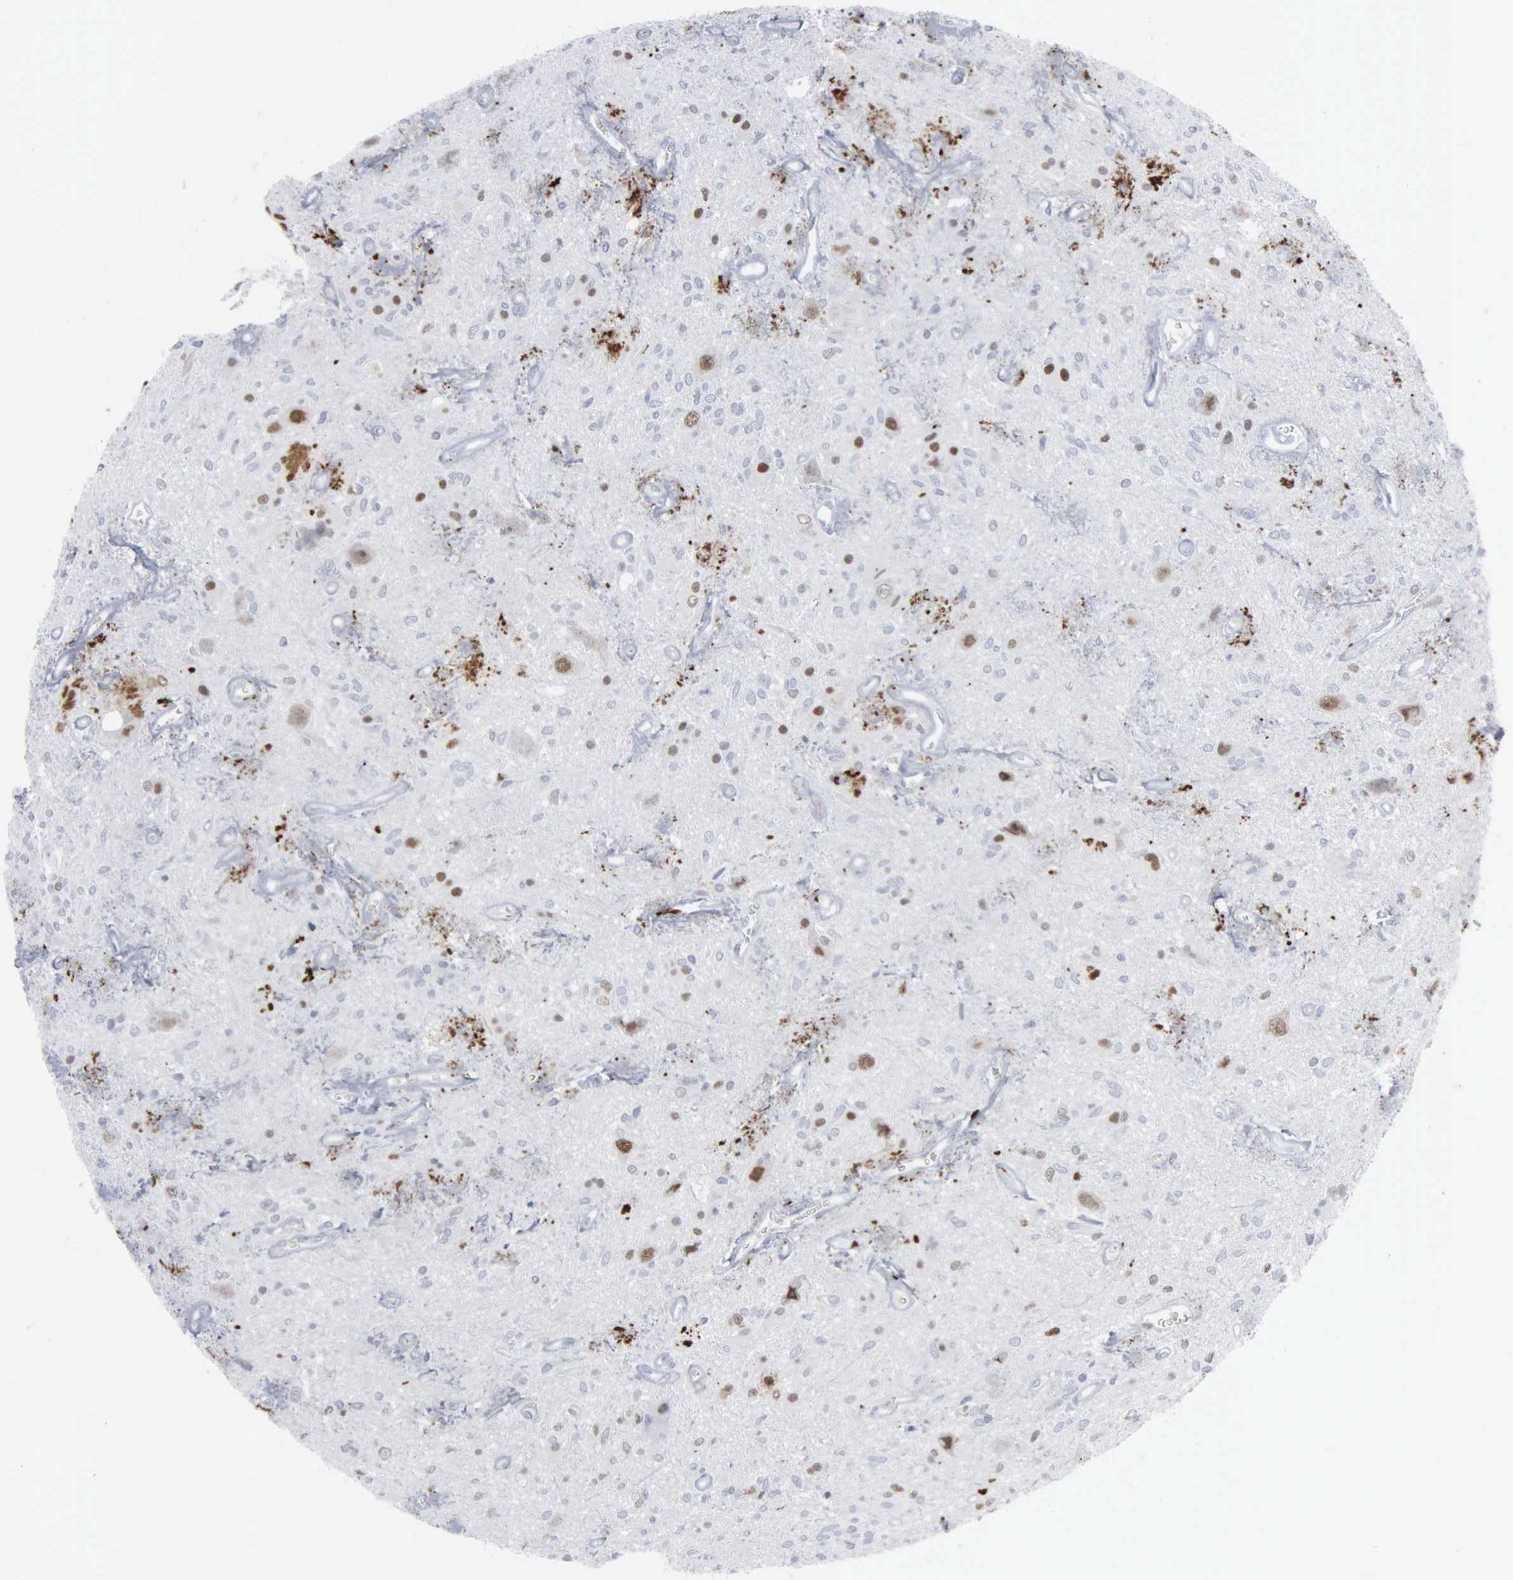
{"staining": {"intensity": "moderate", "quantity": "<25%", "location": "nuclear"}, "tissue": "glioma", "cell_type": "Tumor cells", "image_type": "cancer", "snomed": [{"axis": "morphology", "description": "Glioma, malignant, Low grade"}, {"axis": "topography", "description": "Brain"}], "caption": "Human glioma stained for a protein (brown) exhibits moderate nuclear positive expression in about <25% of tumor cells.", "gene": "CCND3", "patient": {"sex": "female", "age": 15}}